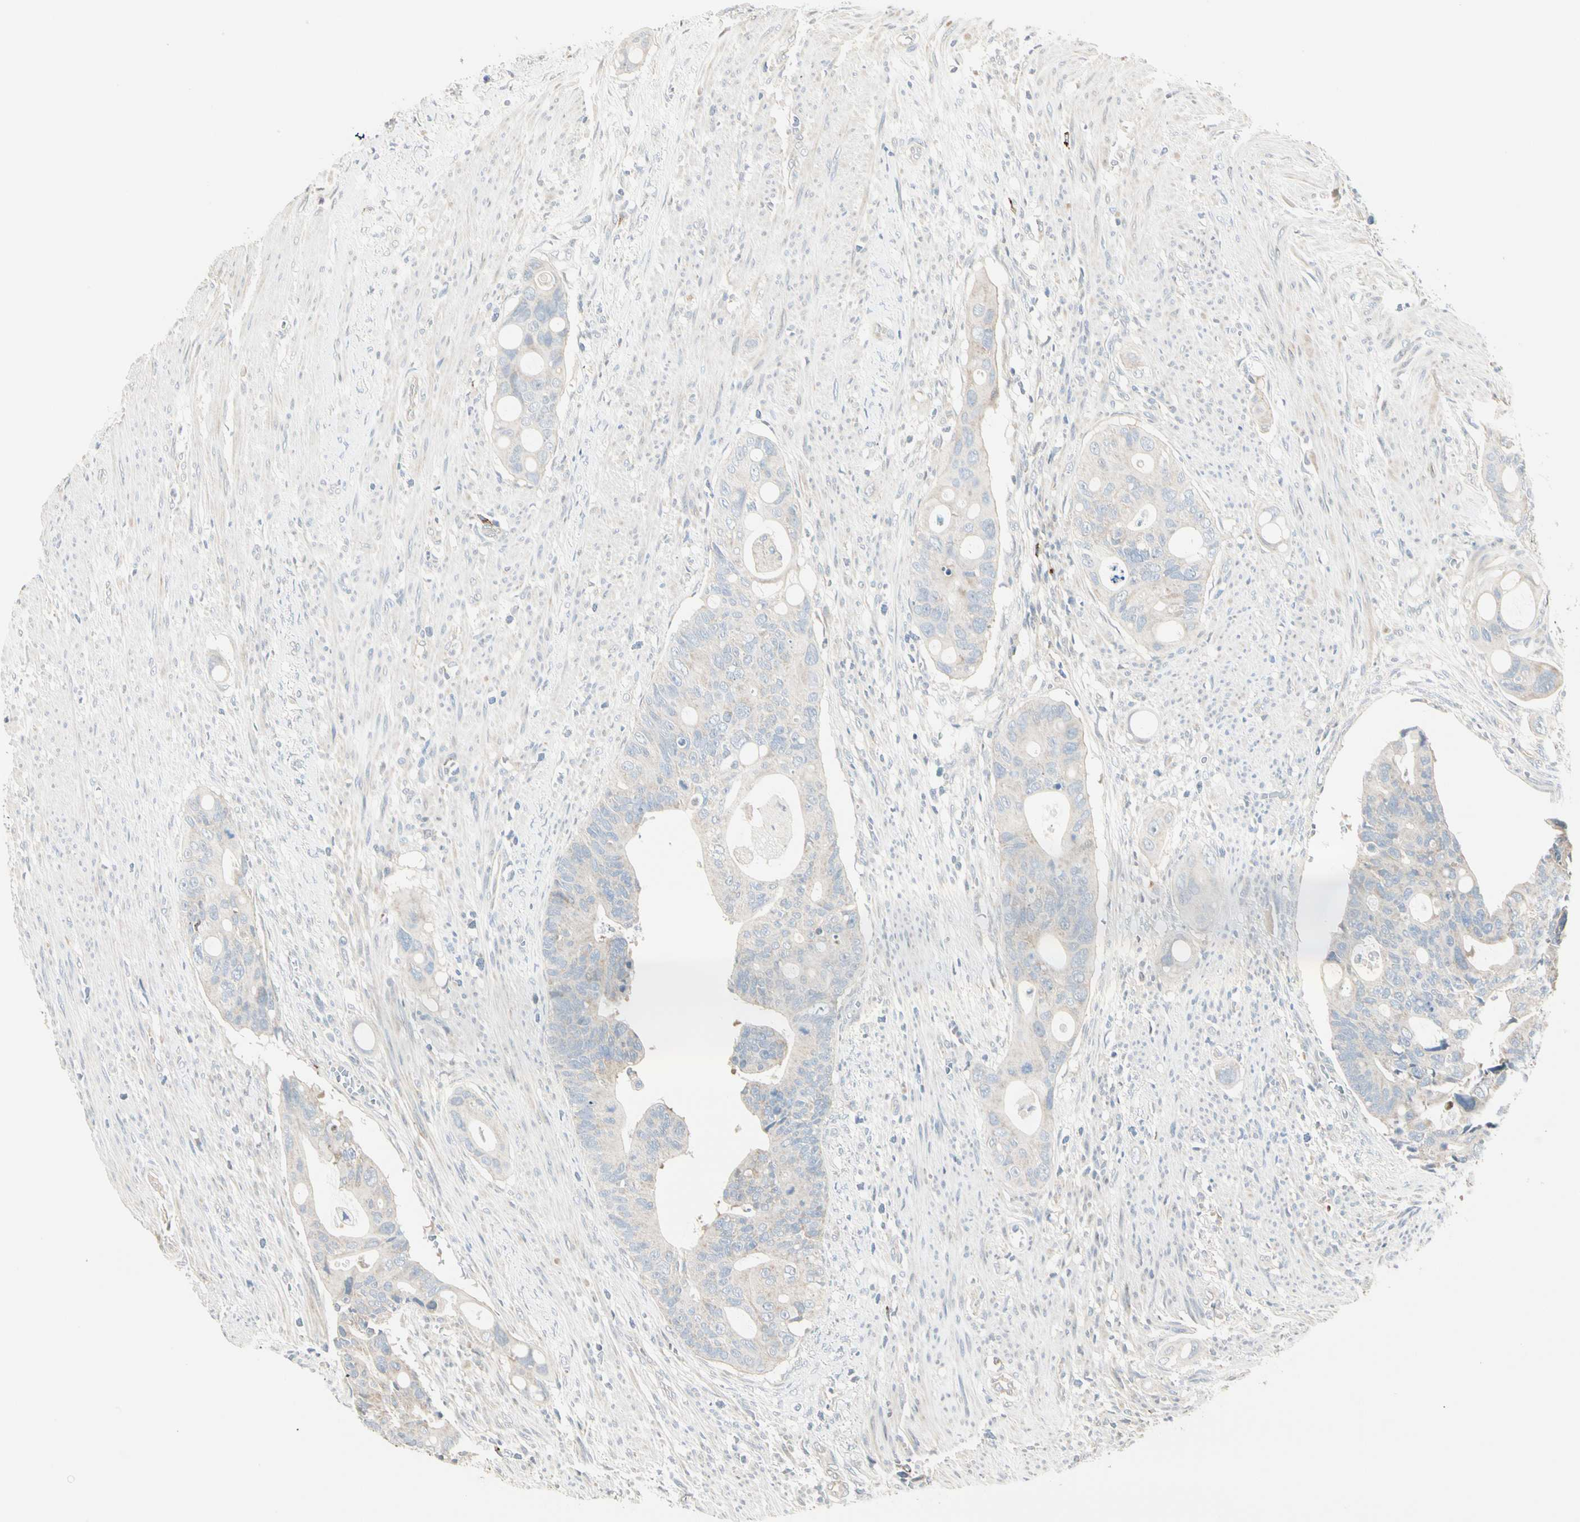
{"staining": {"intensity": "negative", "quantity": "none", "location": "none"}, "tissue": "colorectal cancer", "cell_type": "Tumor cells", "image_type": "cancer", "snomed": [{"axis": "morphology", "description": "Adenocarcinoma, NOS"}, {"axis": "topography", "description": "Colon"}], "caption": "This is an immunohistochemistry (IHC) image of human colorectal cancer. There is no staining in tumor cells.", "gene": "GPR153", "patient": {"sex": "female", "age": 57}}